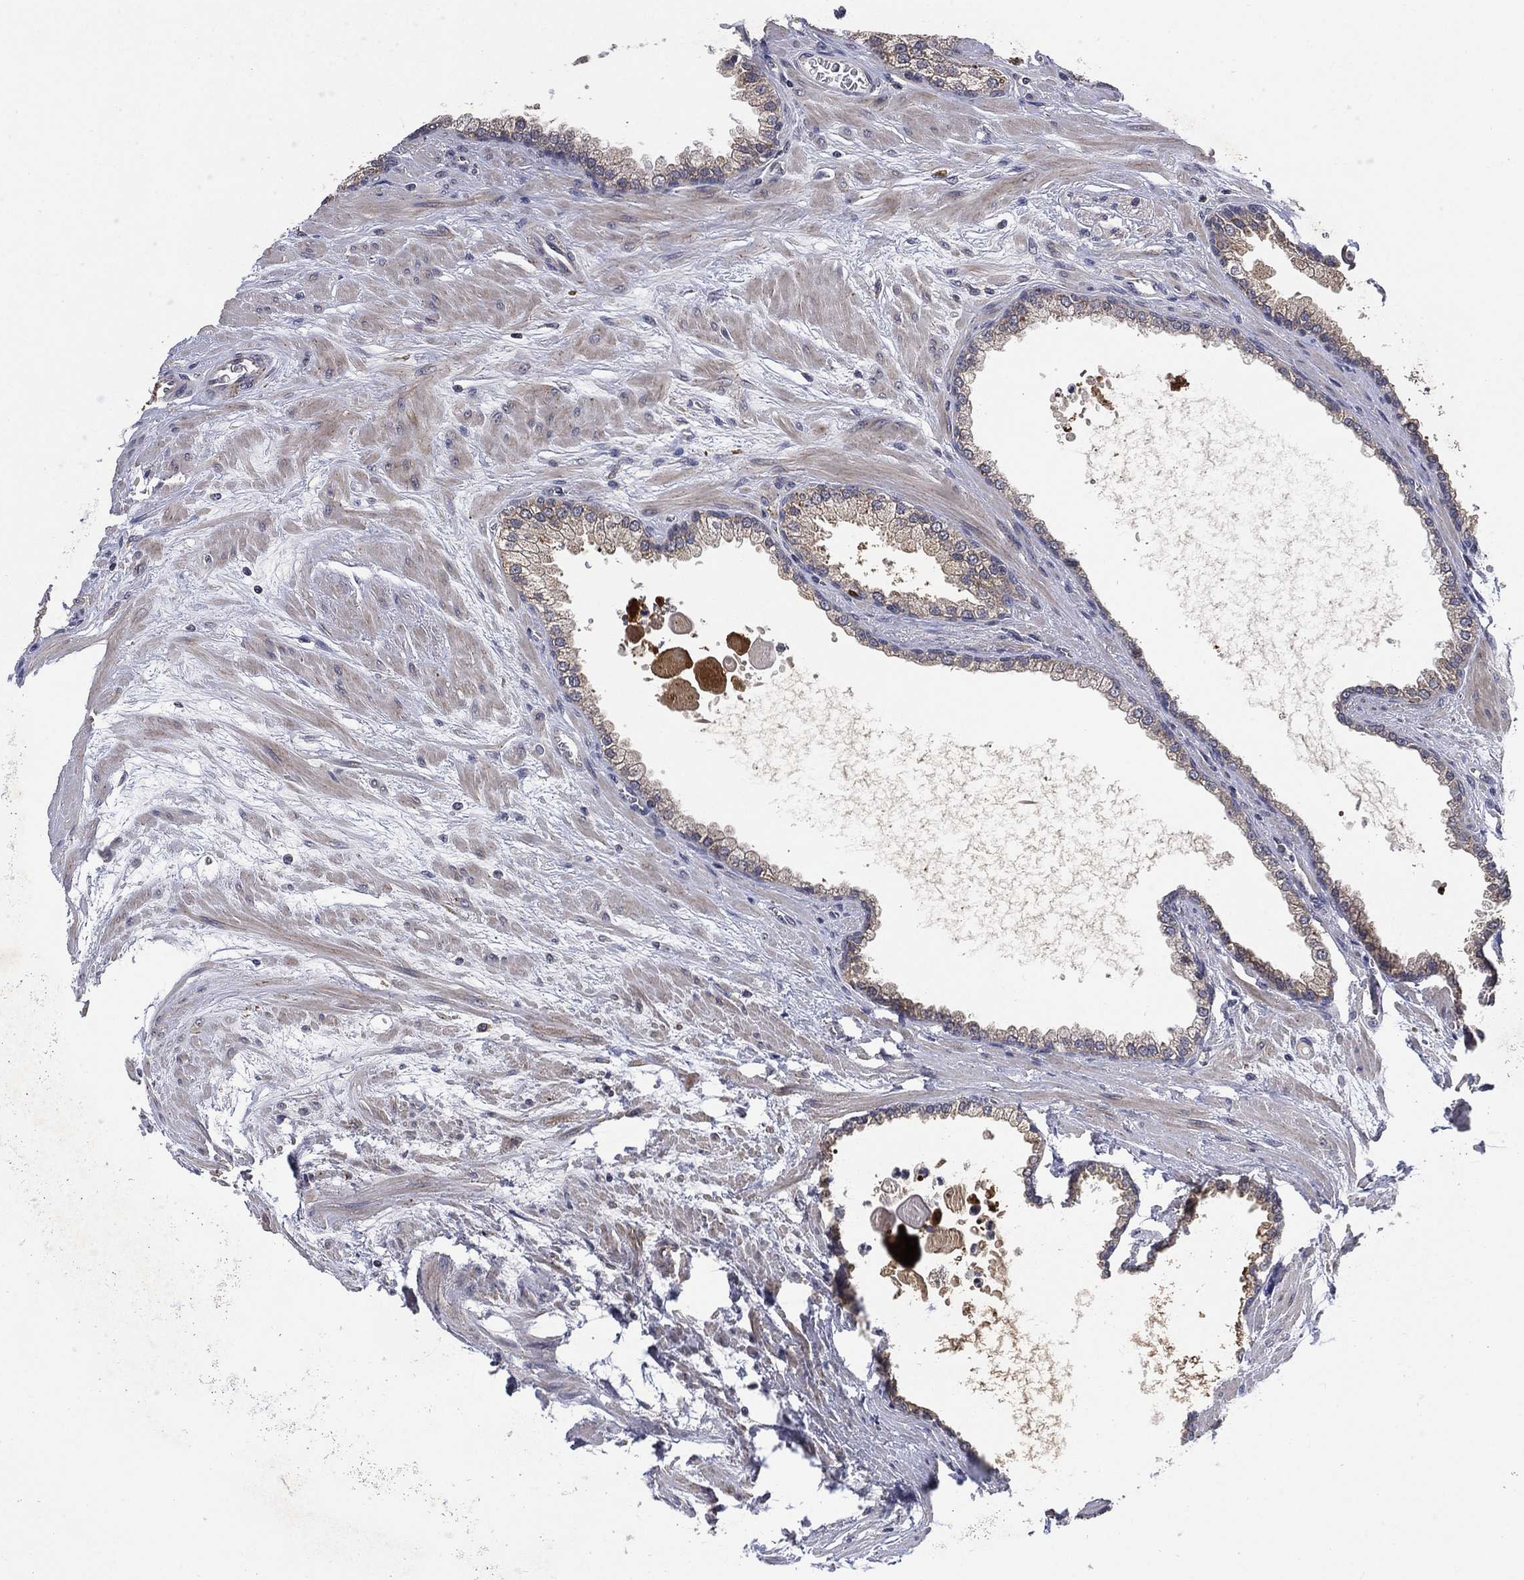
{"staining": {"intensity": "negative", "quantity": "none", "location": "none"}, "tissue": "prostate cancer", "cell_type": "Tumor cells", "image_type": "cancer", "snomed": [{"axis": "morphology", "description": "Adenocarcinoma, NOS"}, {"axis": "topography", "description": "Prostate"}], "caption": "Immunohistochemistry histopathology image of prostate cancer stained for a protein (brown), which demonstrates no expression in tumor cells.", "gene": "SELENOO", "patient": {"sex": "male", "age": 67}}